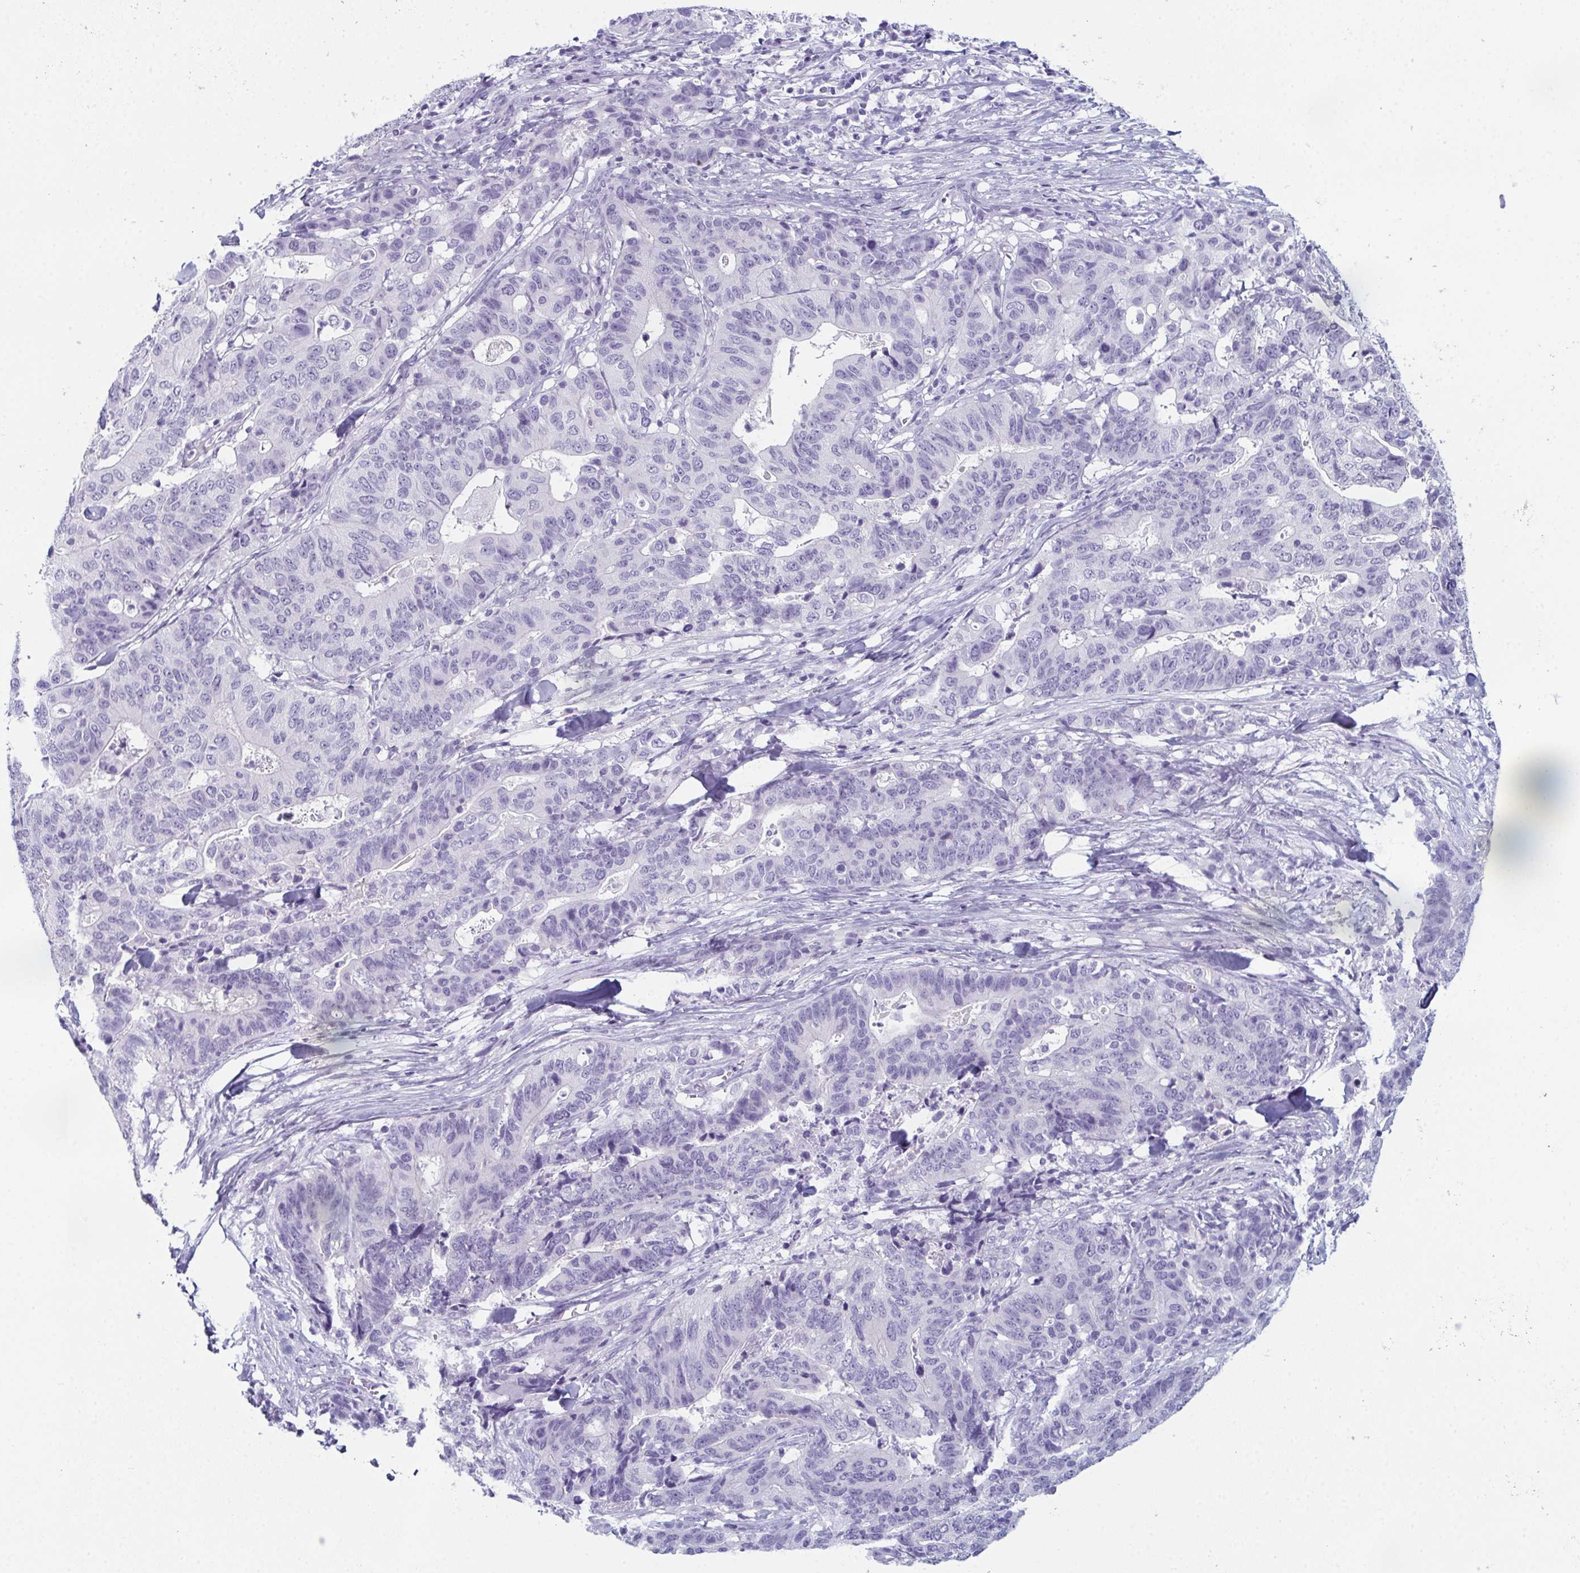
{"staining": {"intensity": "negative", "quantity": "none", "location": "none"}, "tissue": "stomach cancer", "cell_type": "Tumor cells", "image_type": "cancer", "snomed": [{"axis": "morphology", "description": "Adenocarcinoma, NOS"}, {"axis": "topography", "description": "Stomach, upper"}], "caption": "Immunohistochemical staining of human stomach adenocarcinoma displays no significant expression in tumor cells.", "gene": "ENKUR", "patient": {"sex": "female", "age": 67}}